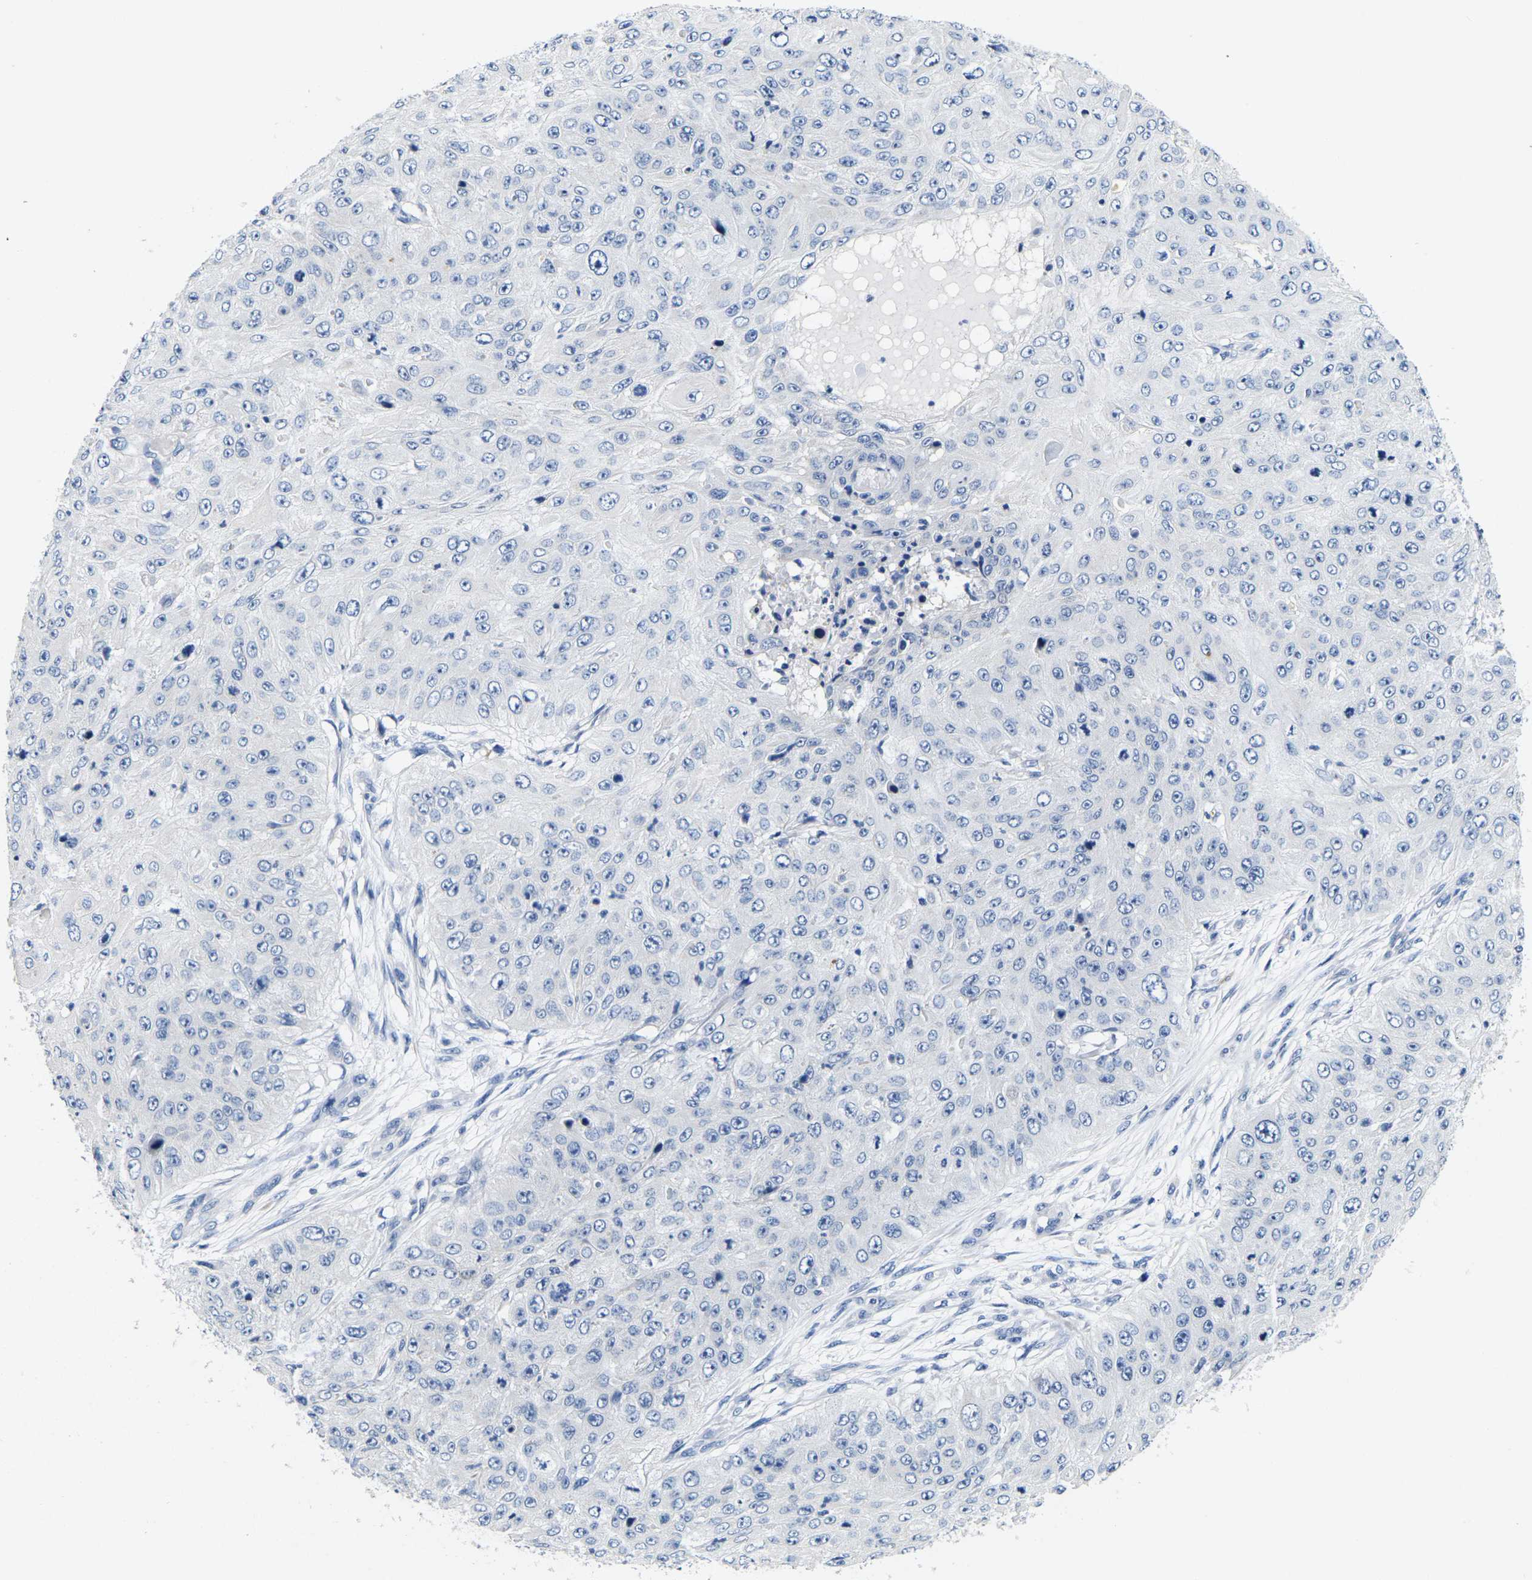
{"staining": {"intensity": "negative", "quantity": "none", "location": "none"}, "tissue": "skin cancer", "cell_type": "Tumor cells", "image_type": "cancer", "snomed": [{"axis": "morphology", "description": "Squamous cell carcinoma, NOS"}, {"axis": "topography", "description": "Skin"}], "caption": "The micrograph demonstrates no staining of tumor cells in skin squamous cell carcinoma.", "gene": "NOCT", "patient": {"sex": "female", "age": 80}}